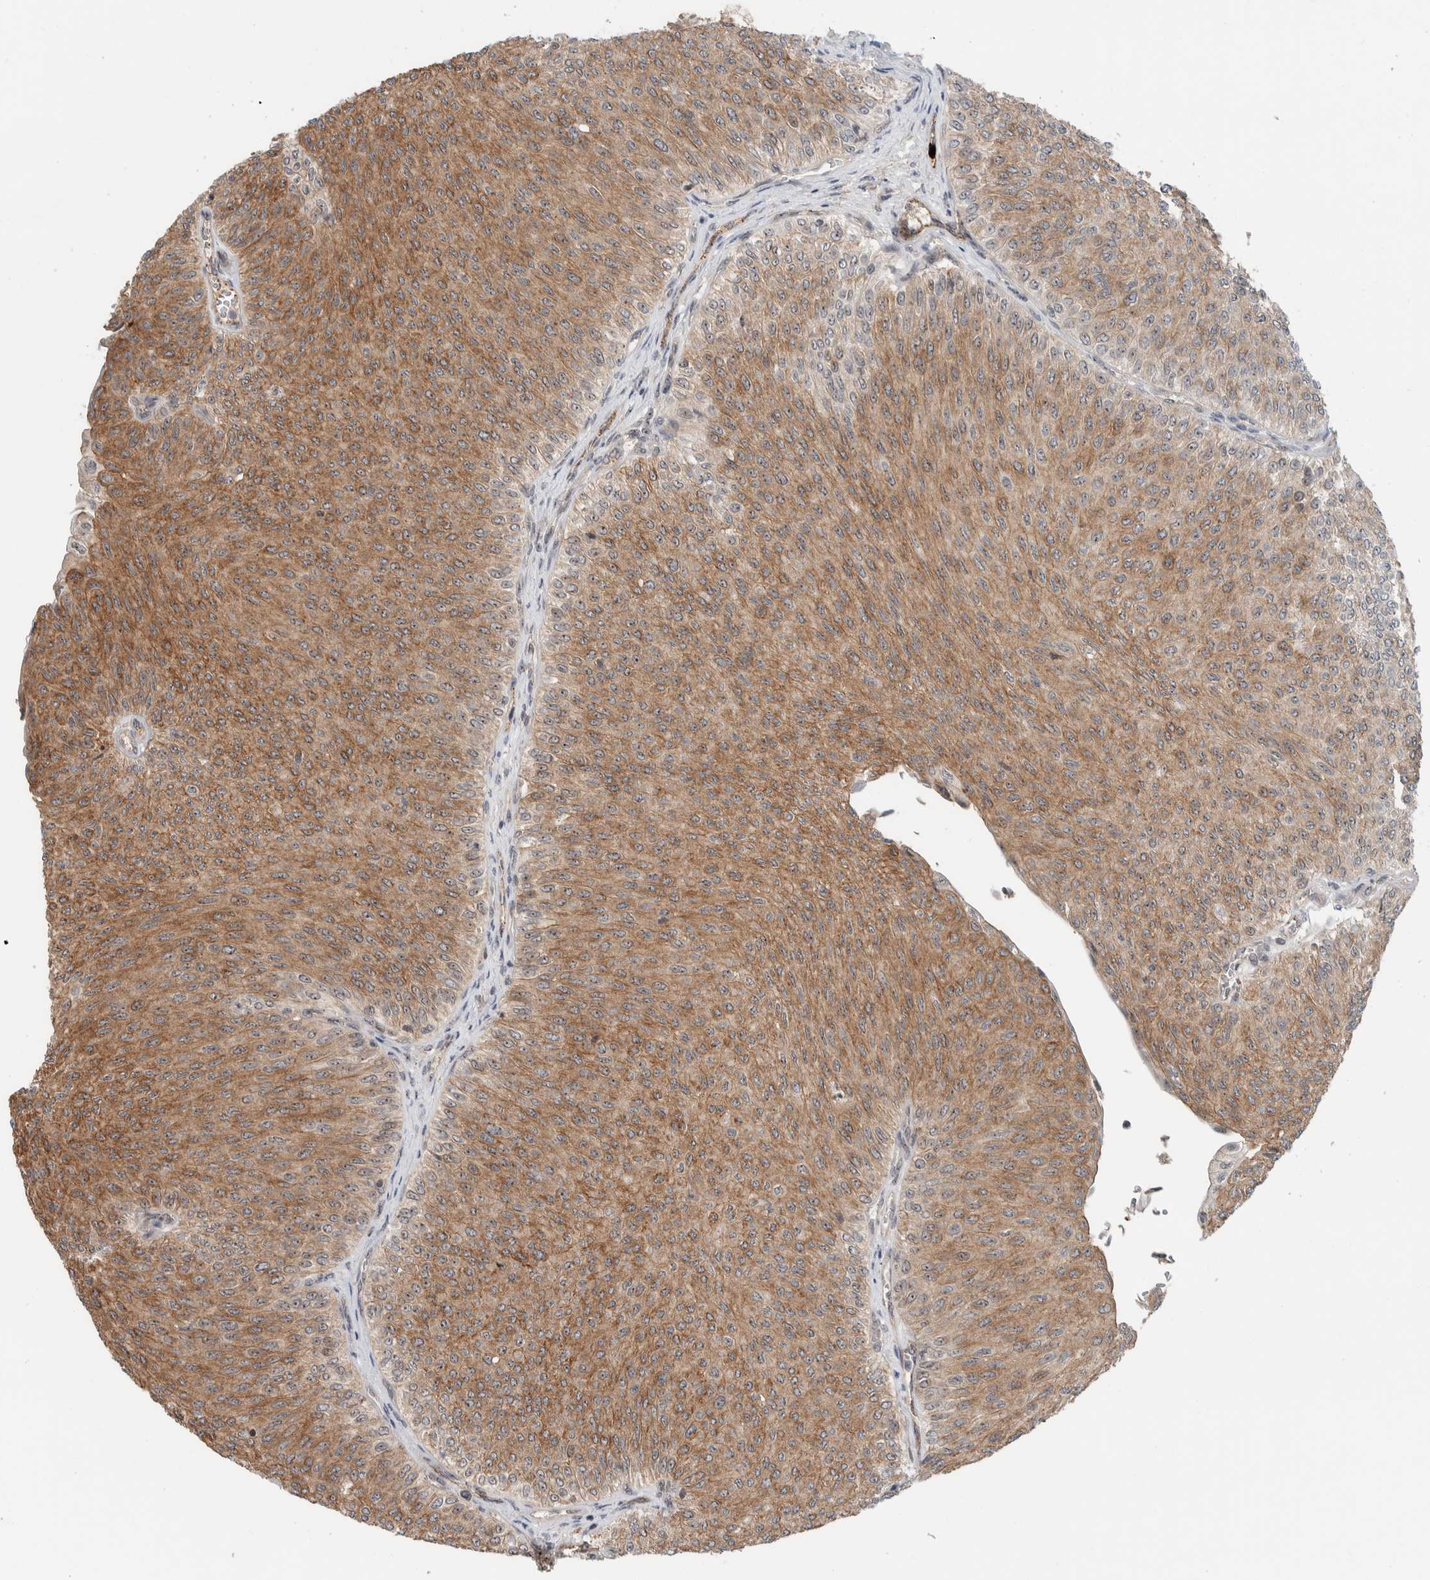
{"staining": {"intensity": "moderate", "quantity": ">75%", "location": "cytoplasmic/membranous,nuclear"}, "tissue": "urothelial cancer", "cell_type": "Tumor cells", "image_type": "cancer", "snomed": [{"axis": "morphology", "description": "Urothelial carcinoma, Low grade"}, {"axis": "topography", "description": "Urinary bladder"}], "caption": "Protein expression analysis of low-grade urothelial carcinoma shows moderate cytoplasmic/membranous and nuclear positivity in approximately >75% of tumor cells.", "gene": "ZFP91", "patient": {"sex": "male", "age": 78}}